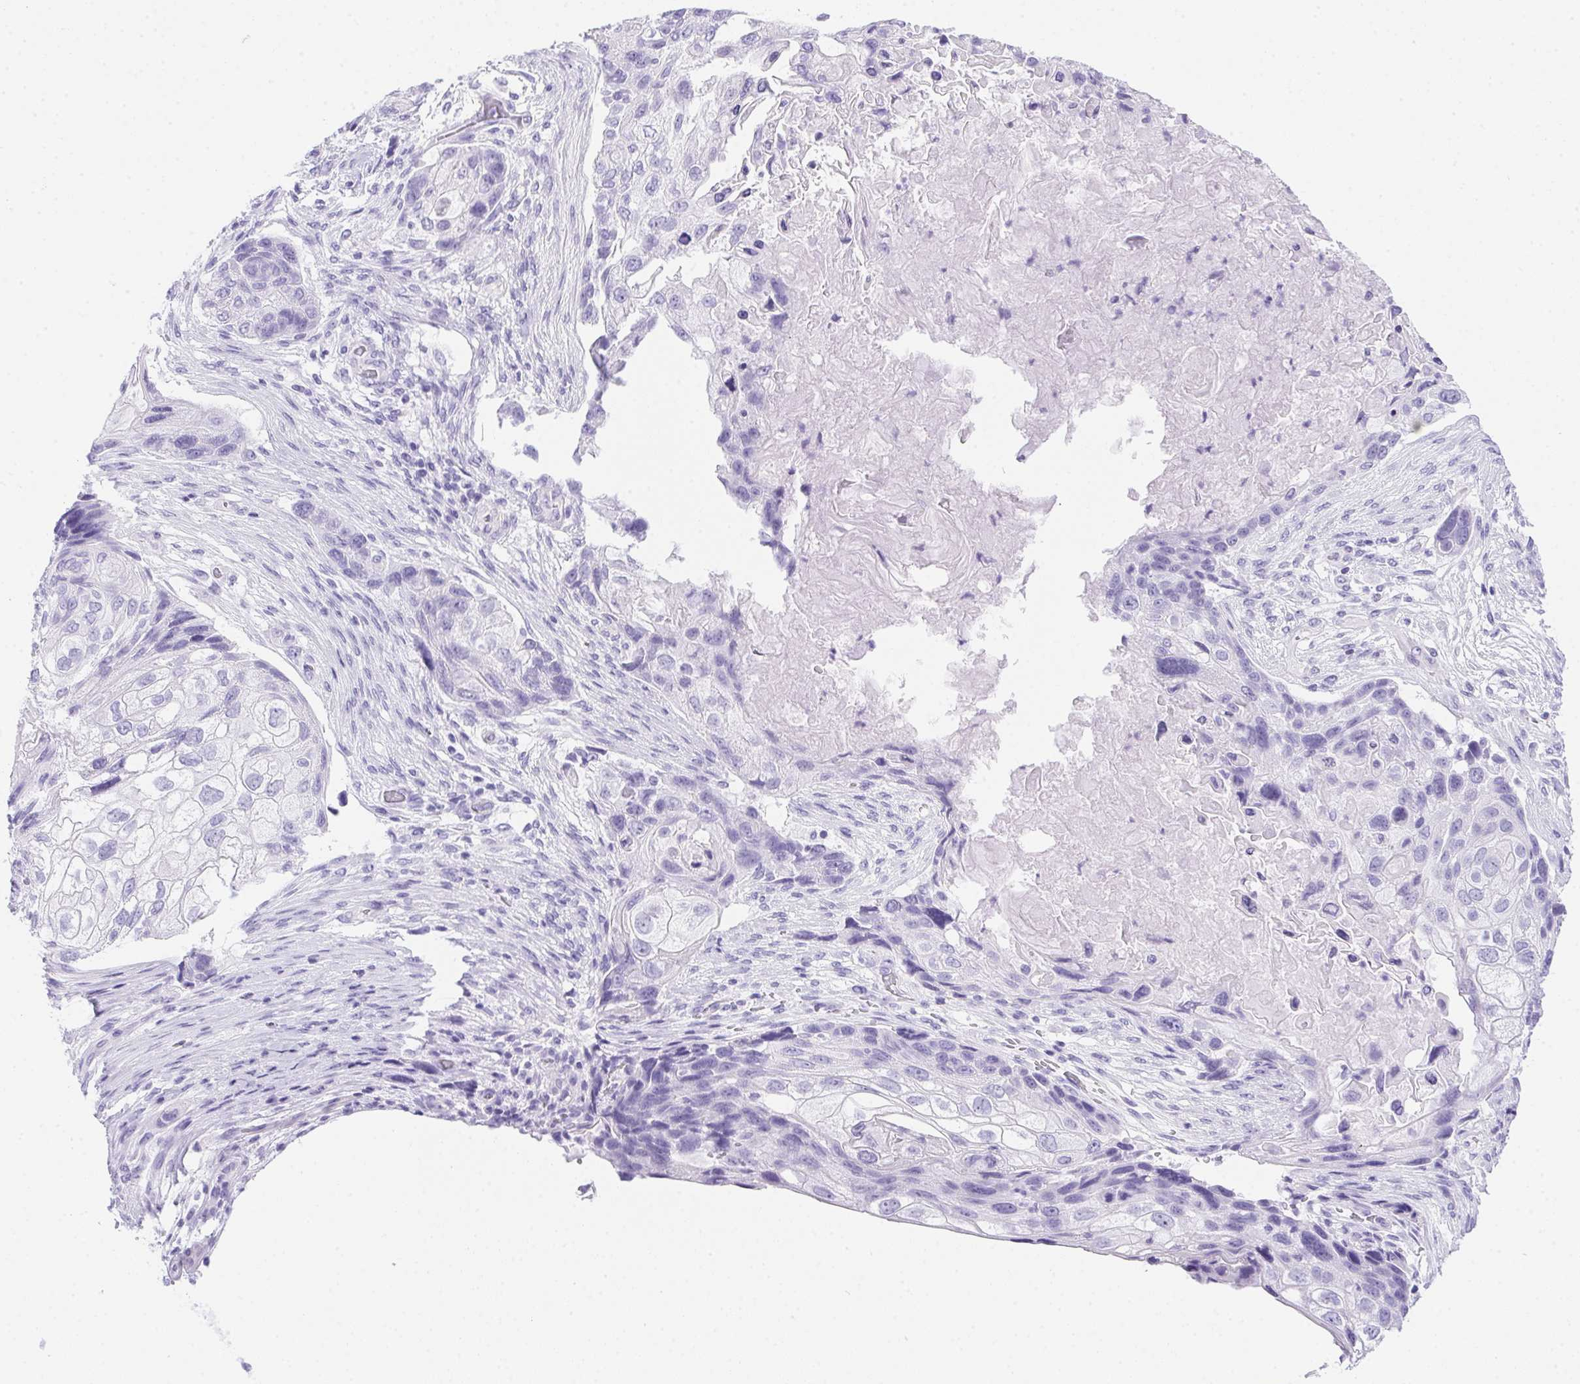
{"staining": {"intensity": "negative", "quantity": "none", "location": "none"}, "tissue": "lung cancer", "cell_type": "Tumor cells", "image_type": "cancer", "snomed": [{"axis": "morphology", "description": "Squamous cell carcinoma, NOS"}, {"axis": "topography", "description": "Lung"}], "caption": "DAB (3,3'-diaminobenzidine) immunohistochemical staining of lung cancer demonstrates no significant positivity in tumor cells.", "gene": "SPACA5B", "patient": {"sex": "male", "age": 69}}